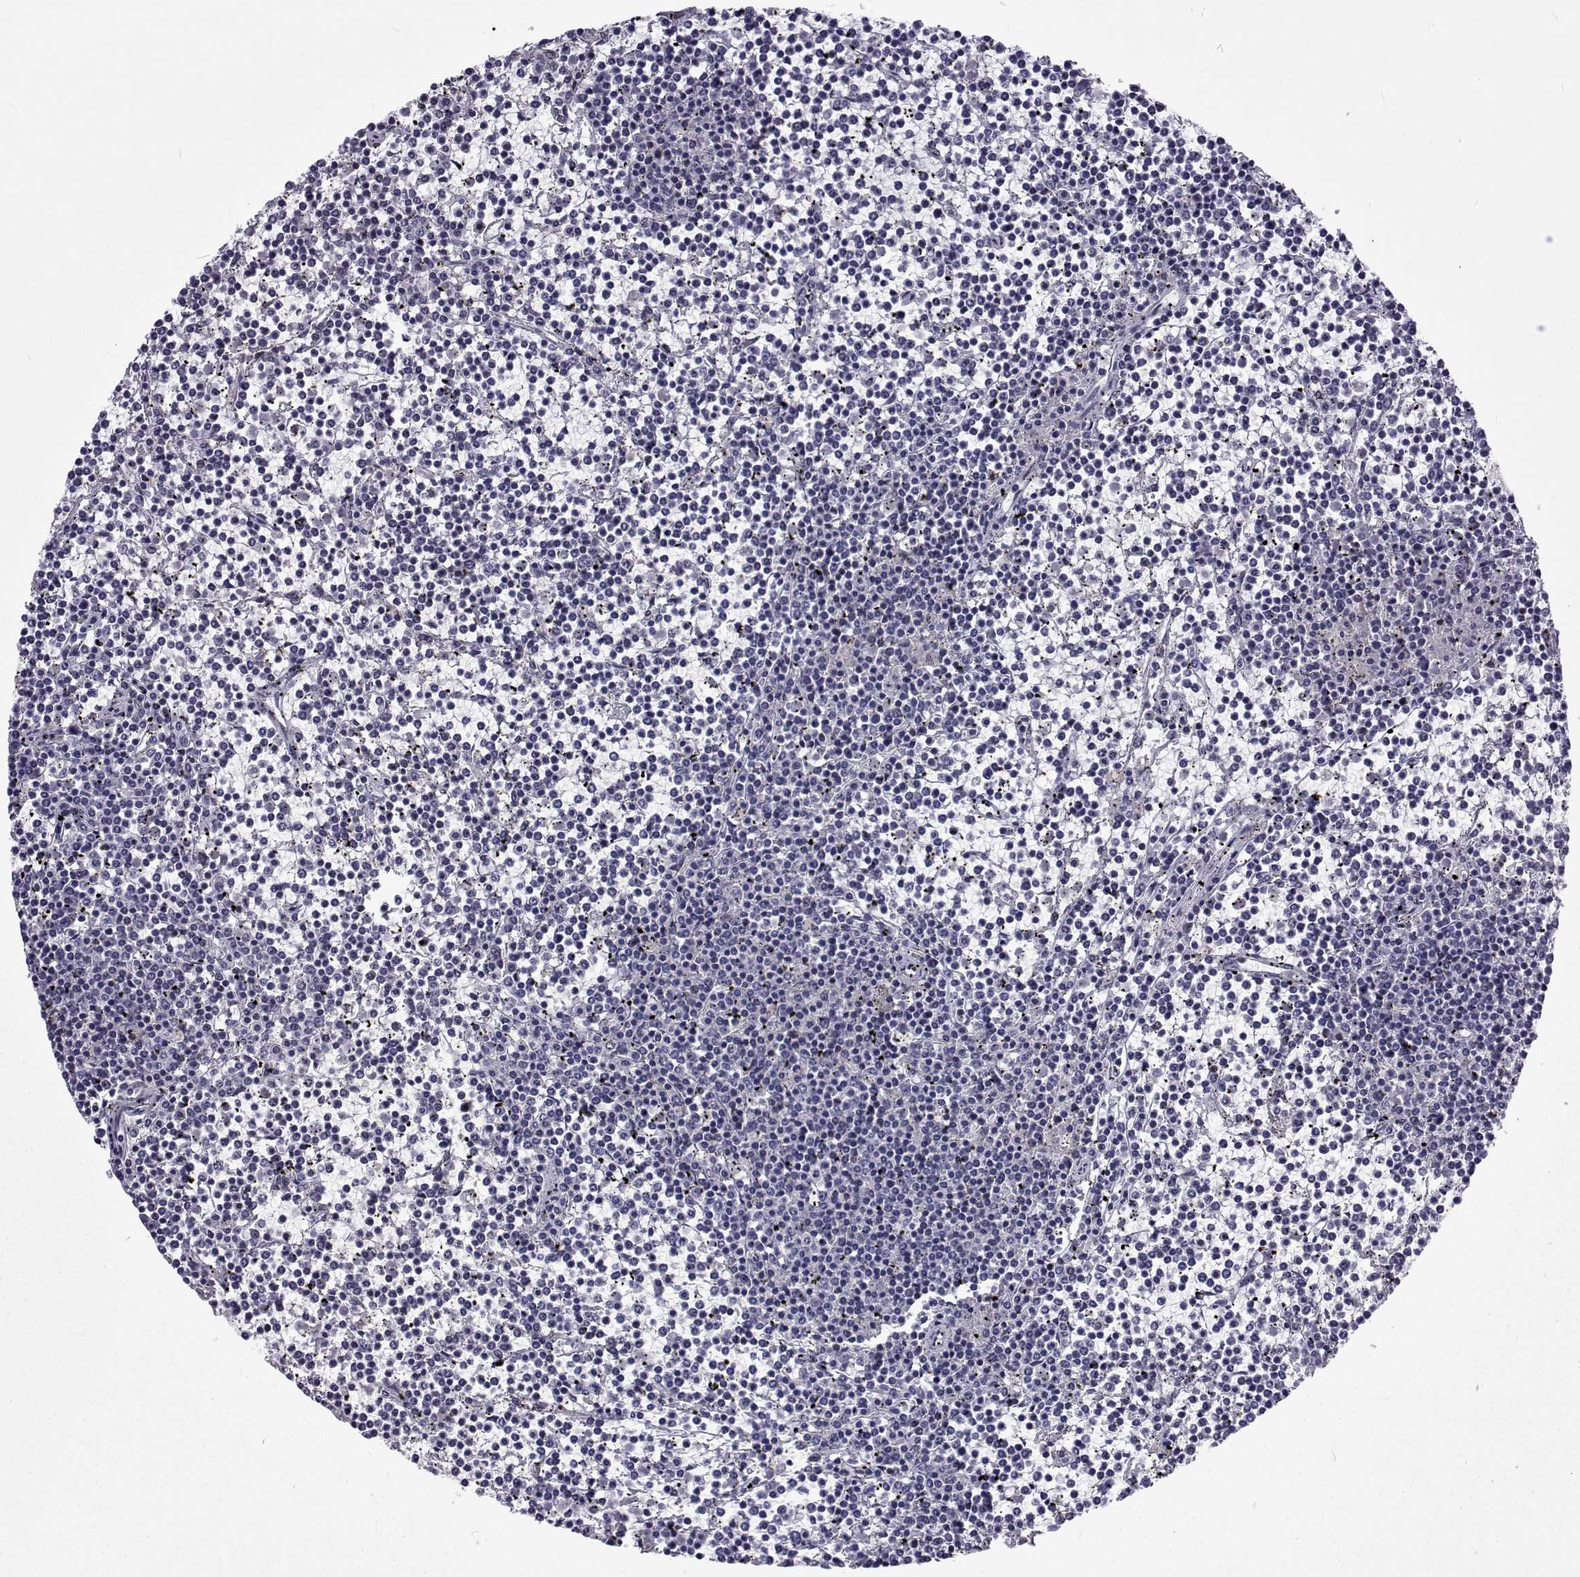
{"staining": {"intensity": "negative", "quantity": "none", "location": "none"}, "tissue": "lymphoma", "cell_type": "Tumor cells", "image_type": "cancer", "snomed": [{"axis": "morphology", "description": "Malignant lymphoma, non-Hodgkin's type, Low grade"}, {"axis": "topography", "description": "Spleen"}], "caption": "A photomicrograph of lymphoma stained for a protein displays no brown staining in tumor cells. Brightfield microscopy of immunohistochemistry stained with DAB (brown) and hematoxylin (blue), captured at high magnification.", "gene": "TCF15", "patient": {"sex": "female", "age": 19}}